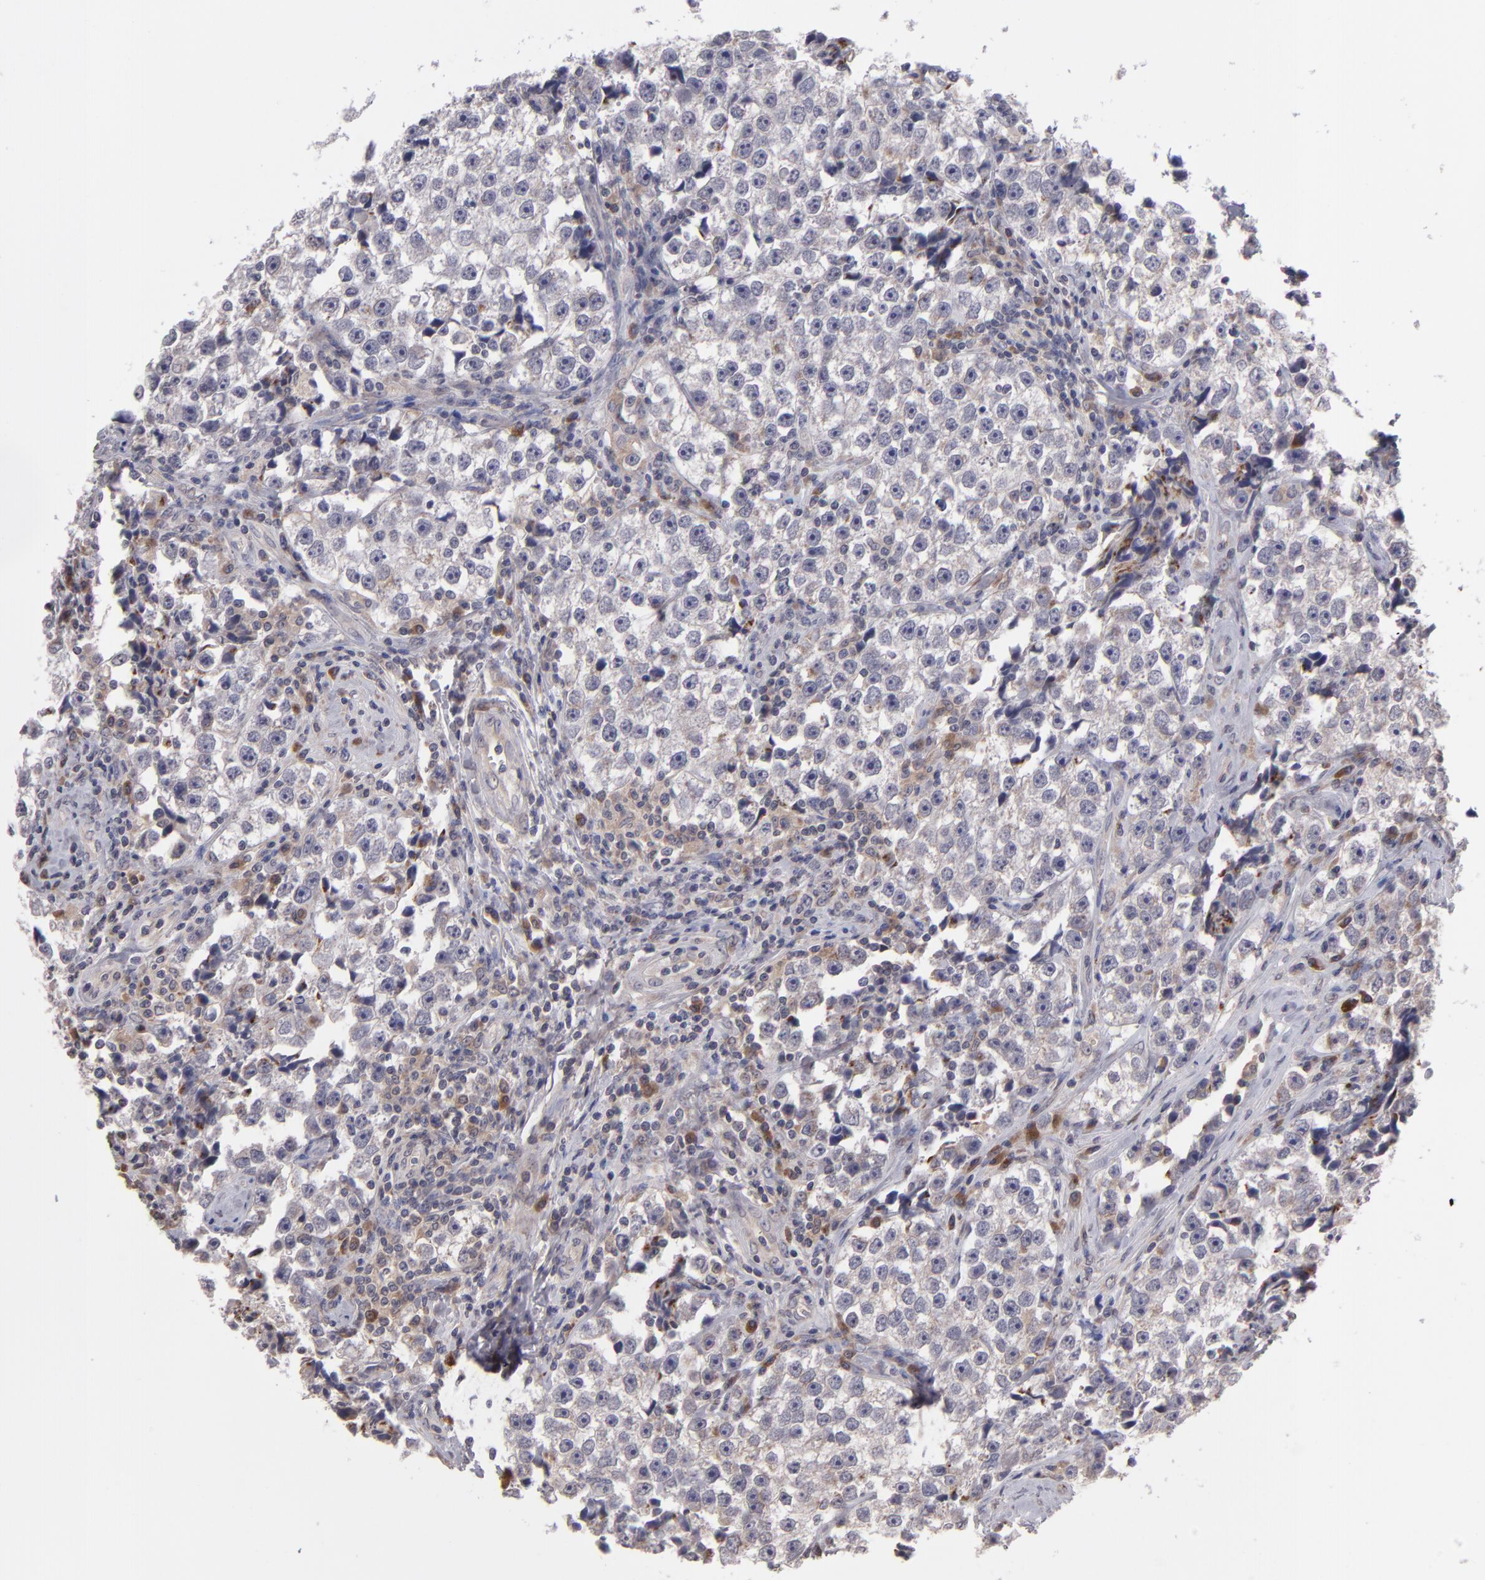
{"staining": {"intensity": "weak", "quantity": "<25%", "location": "cytoplasmic/membranous"}, "tissue": "testis cancer", "cell_type": "Tumor cells", "image_type": "cancer", "snomed": [{"axis": "morphology", "description": "Seminoma, NOS"}, {"axis": "topography", "description": "Testis"}], "caption": "This is a image of IHC staining of testis seminoma, which shows no expression in tumor cells.", "gene": "IL12A", "patient": {"sex": "male", "age": 32}}